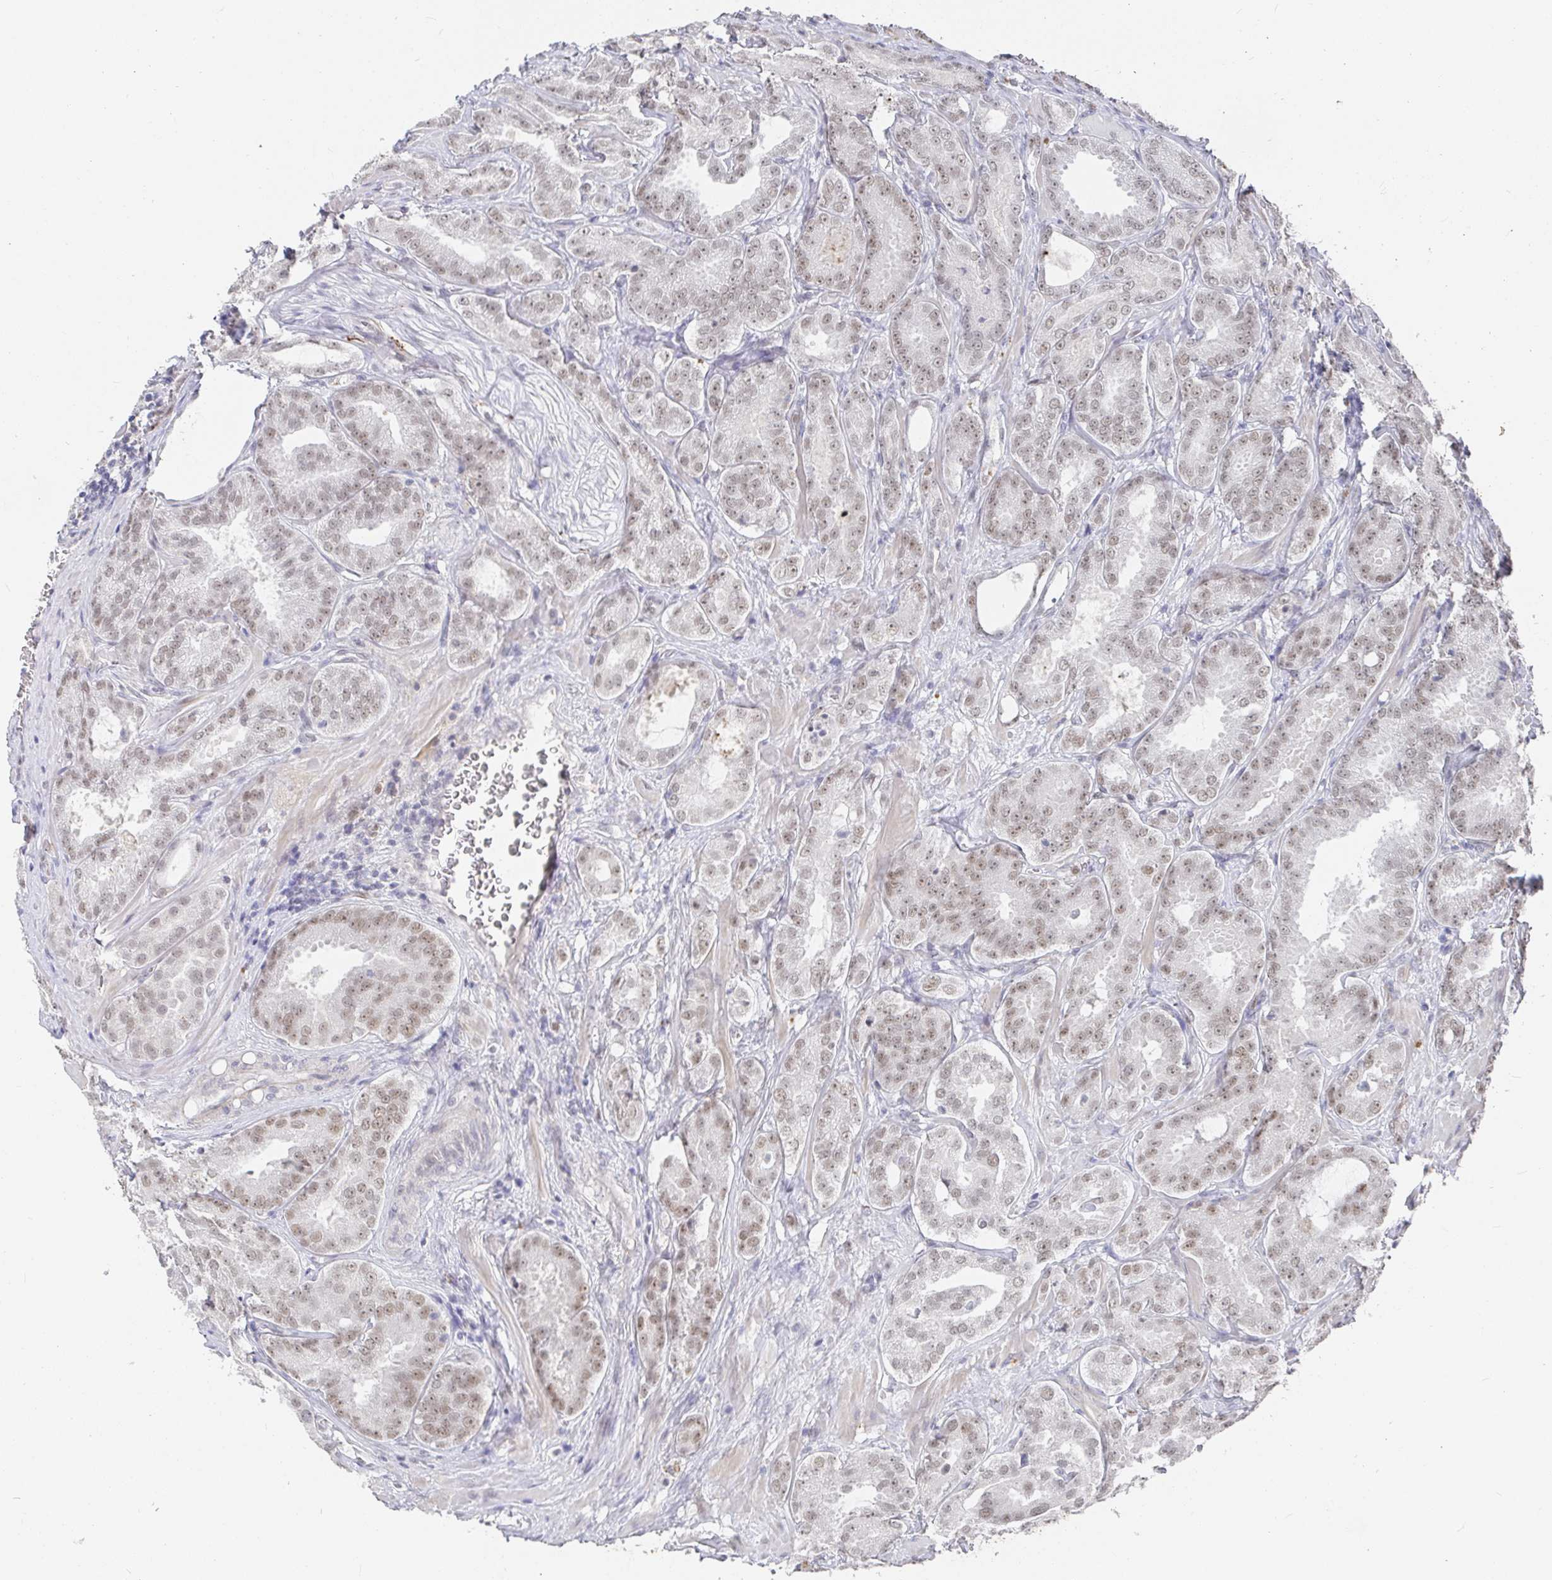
{"staining": {"intensity": "weak", "quantity": ">75%", "location": "nuclear"}, "tissue": "prostate cancer", "cell_type": "Tumor cells", "image_type": "cancer", "snomed": [{"axis": "morphology", "description": "Adenocarcinoma, High grade"}, {"axis": "topography", "description": "Prostate"}], "caption": "The micrograph demonstrates staining of high-grade adenocarcinoma (prostate), revealing weak nuclear protein positivity (brown color) within tumor cells.", "gene": "RCOR1", "patient": {"sex": "male", "age": 64}}